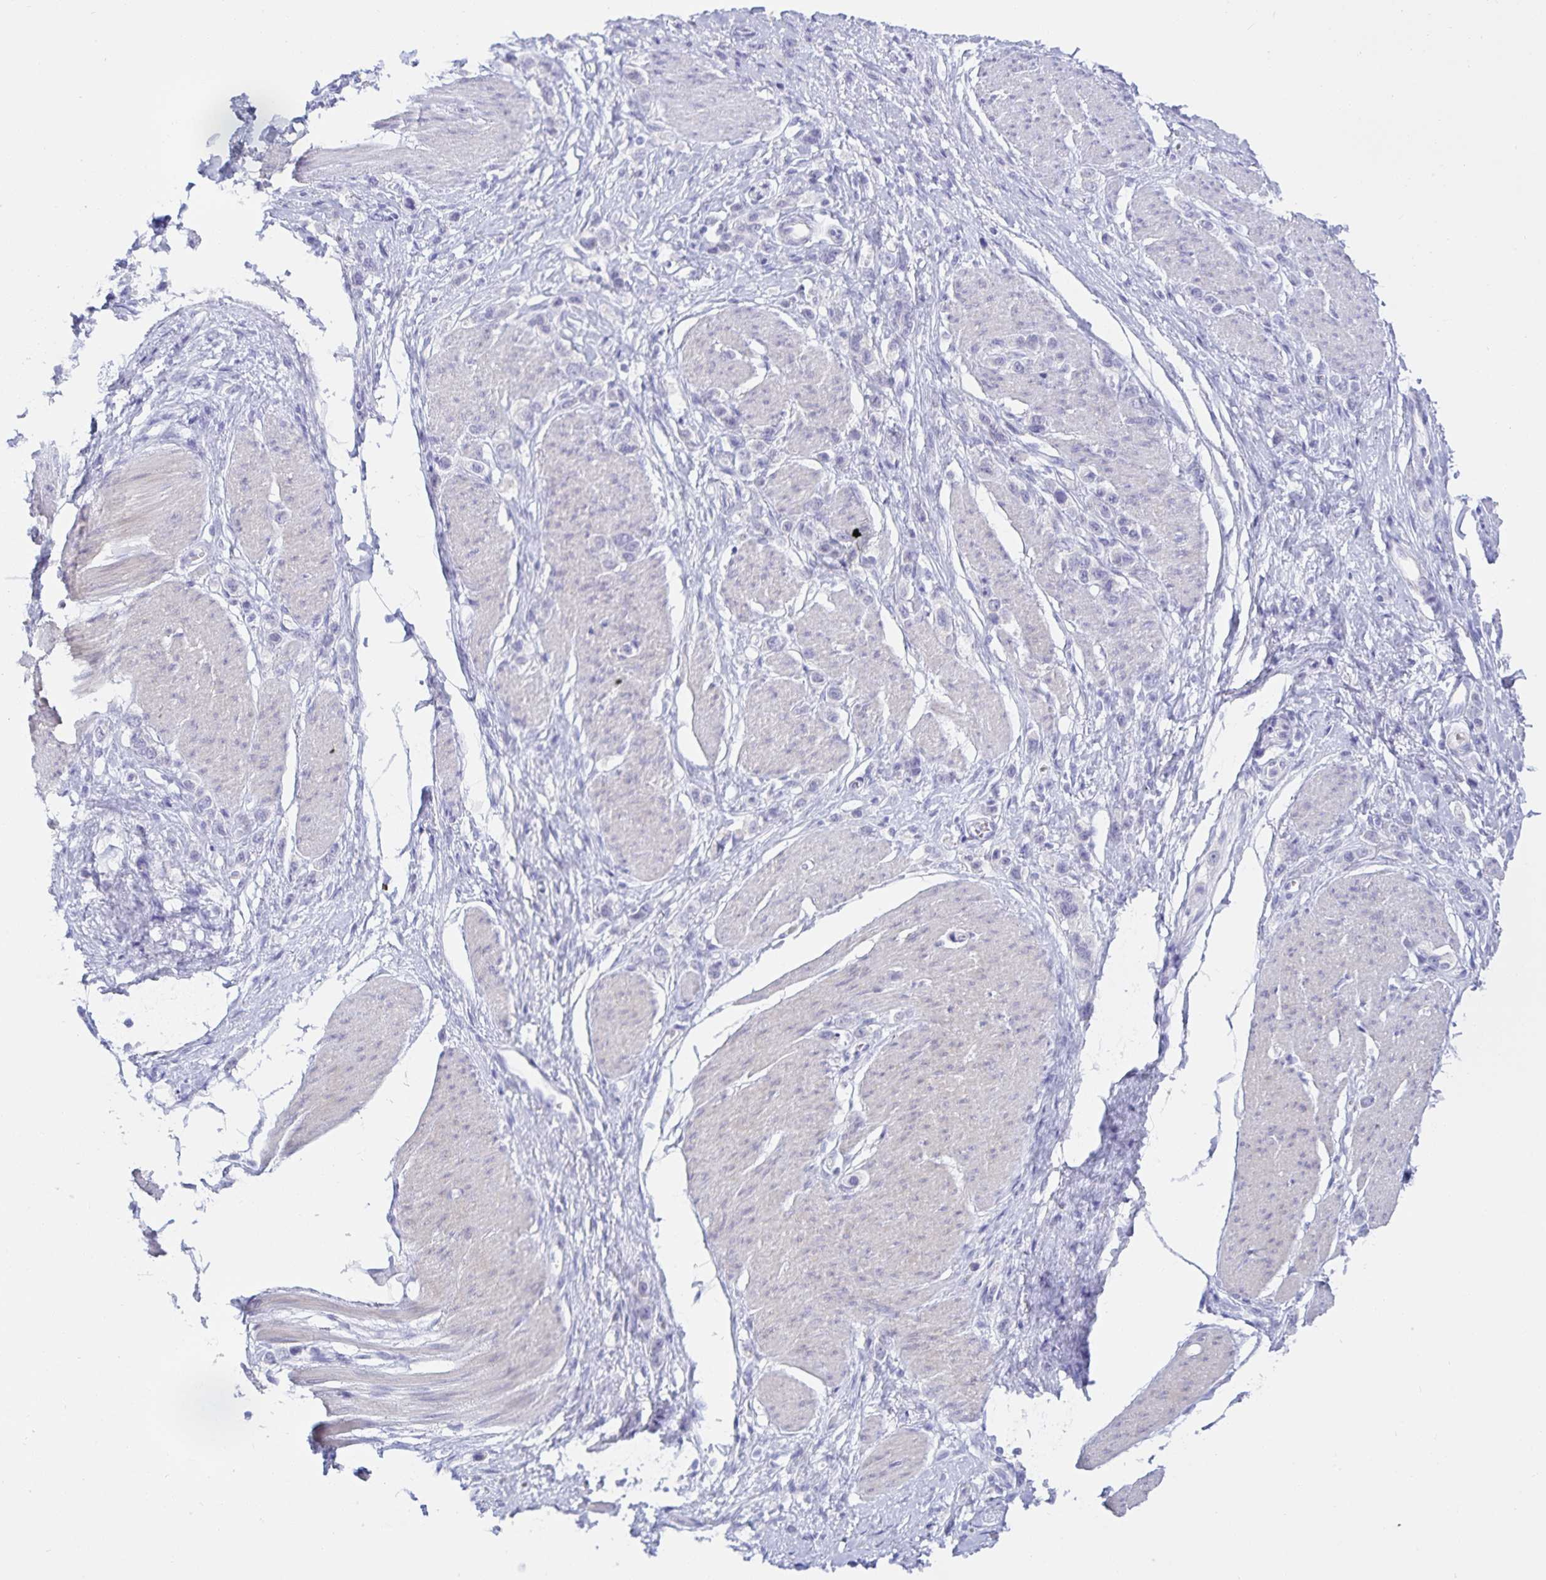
{"staining": {"intensity": "negative", "quantity": "none", "location": "none"}, "tissue": "stomach cancer", "cell_type": "Tumor cells", "image_type": "cancer", "snomed": [{"axis": "morphology", "description": "Adenocarcinoma, NOS"}, {"axis": "topography", "description": "Stomach"}], "caption": "An immunohistochemistry (IHC) micrograph of adenocarcinoma (stomach) is shown. There is no staining in tumor cells of adenocarcinoma (stomach).", "gene": "MON2", "patient": {"sex": "female", "age": 65}}